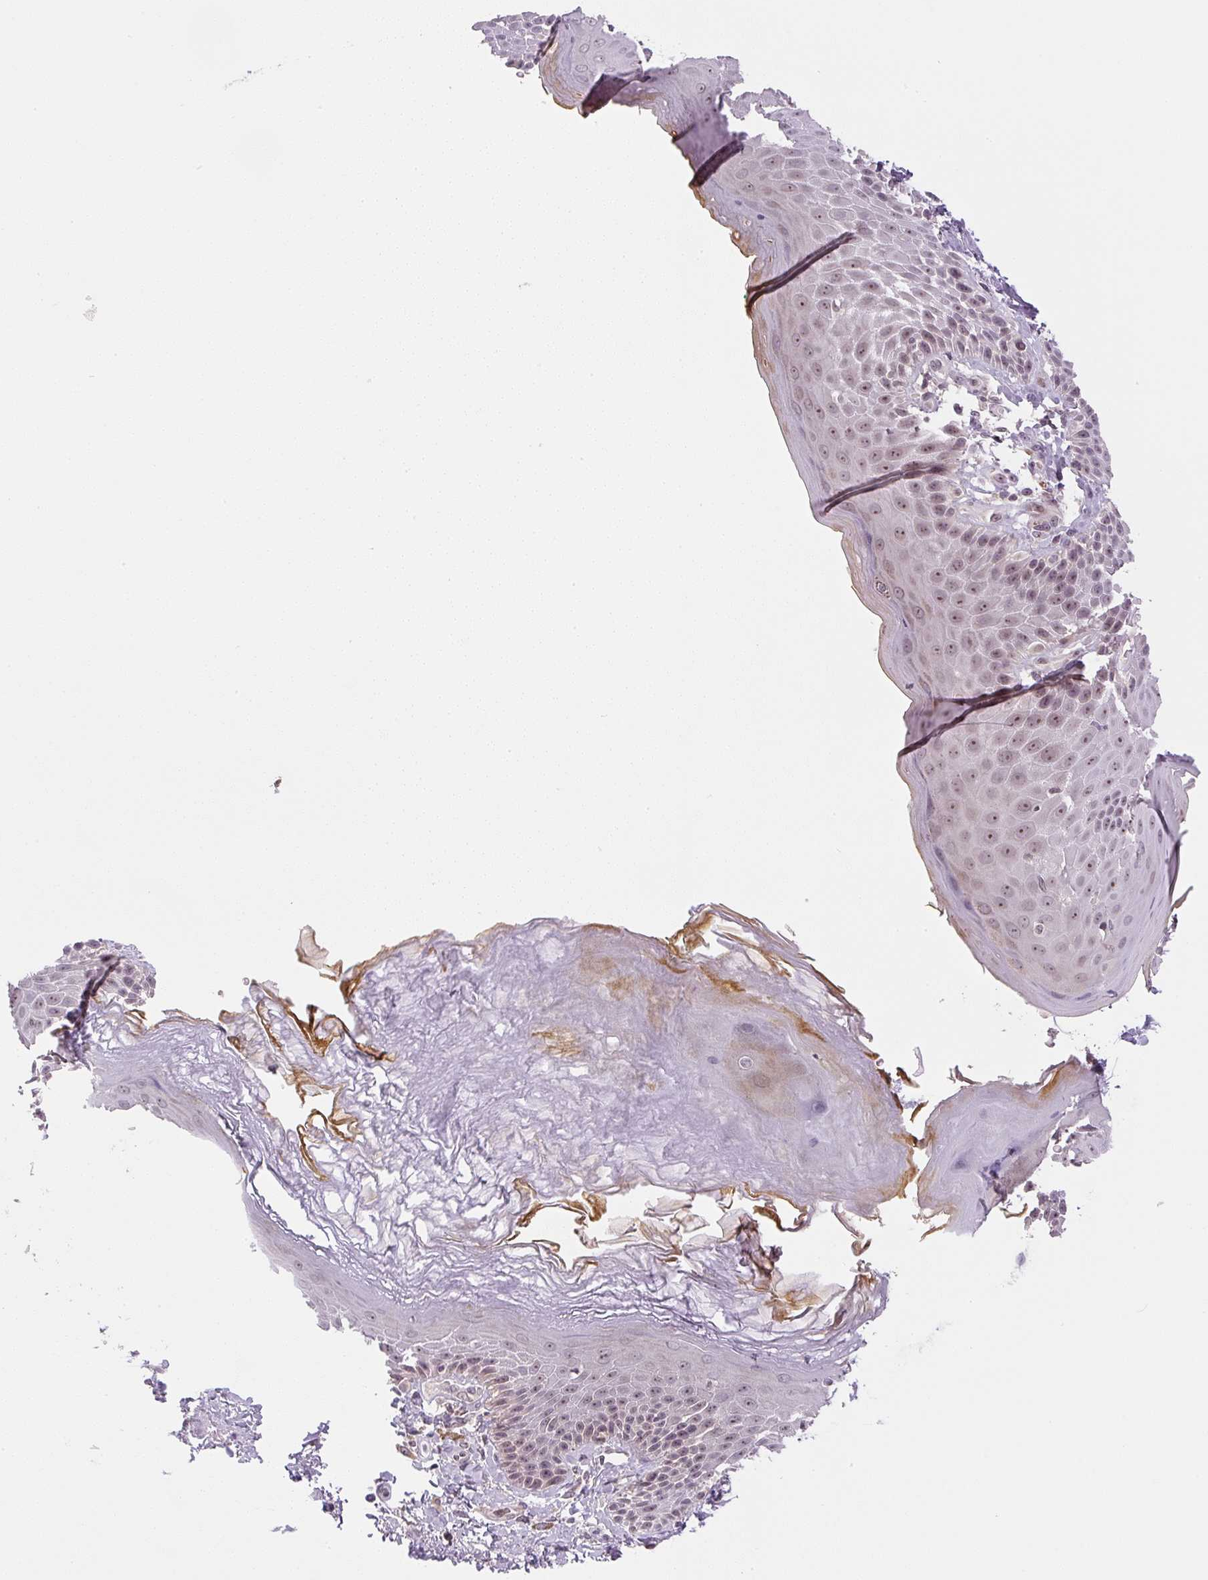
{"staining": {"intensity": "moderate", "quantity": "25%-75%", "location": "nuclear"}, "tissue": "skin", "cell_type": "Epidermal cells", "image_type": "normal", "snomed": [{"axis": "morphology", "description": "Normal tissue, NOS"}, {"axis": "topography", "description": "Peripheral nerve tissue"}], "caption": "The immunohistochemical stain labels moderate nuclear positivity in epidermal cells of normal skin.", "gene": "SGF29", "patient": {"sex": "male", "age": 51}}